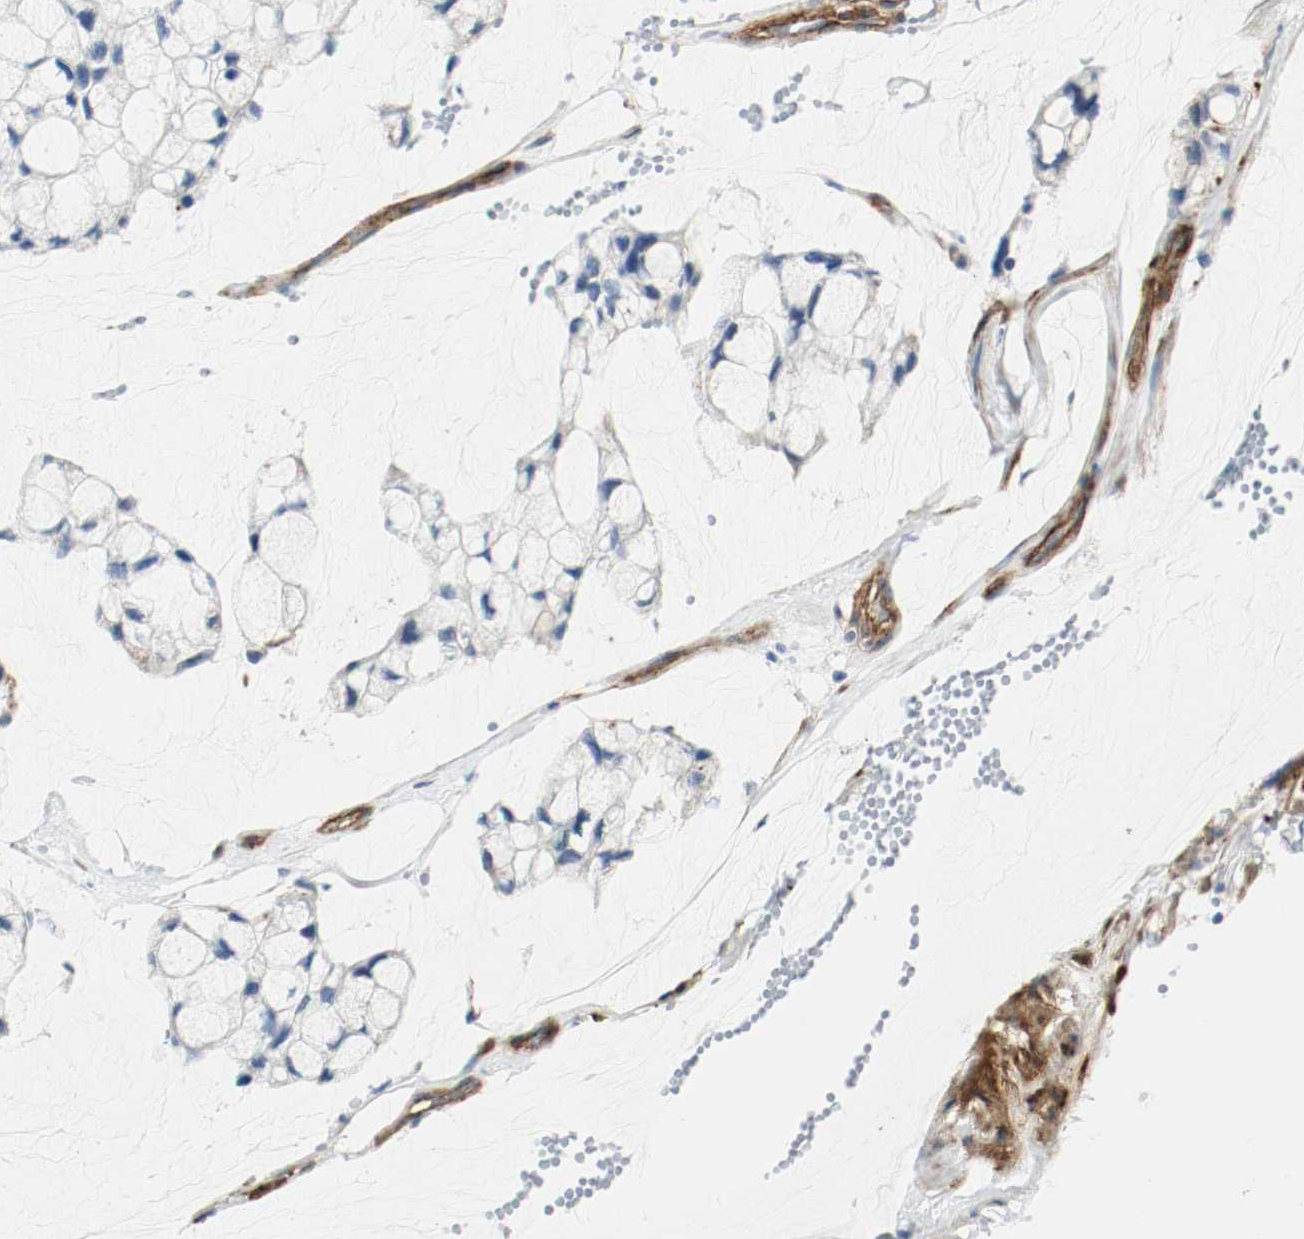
{"staining": {"intensity": "negative", "quantity": "none", "location": "none"}, "tissue": "ovarian cancer", "cell_type": "Tumor cells", "image_type": "cancer", "snomed": [{"axis": "morphology", "description": "Cystadenocarcinoma, mucinous, NOS"}, {"axis": "topography", "description": "Ovary"}], "caption": "Tumor cells are negative for protein expression in human ovarian cancer.", "gene": "LAMB1", "patient": {"sex": "female", "age": 39}}